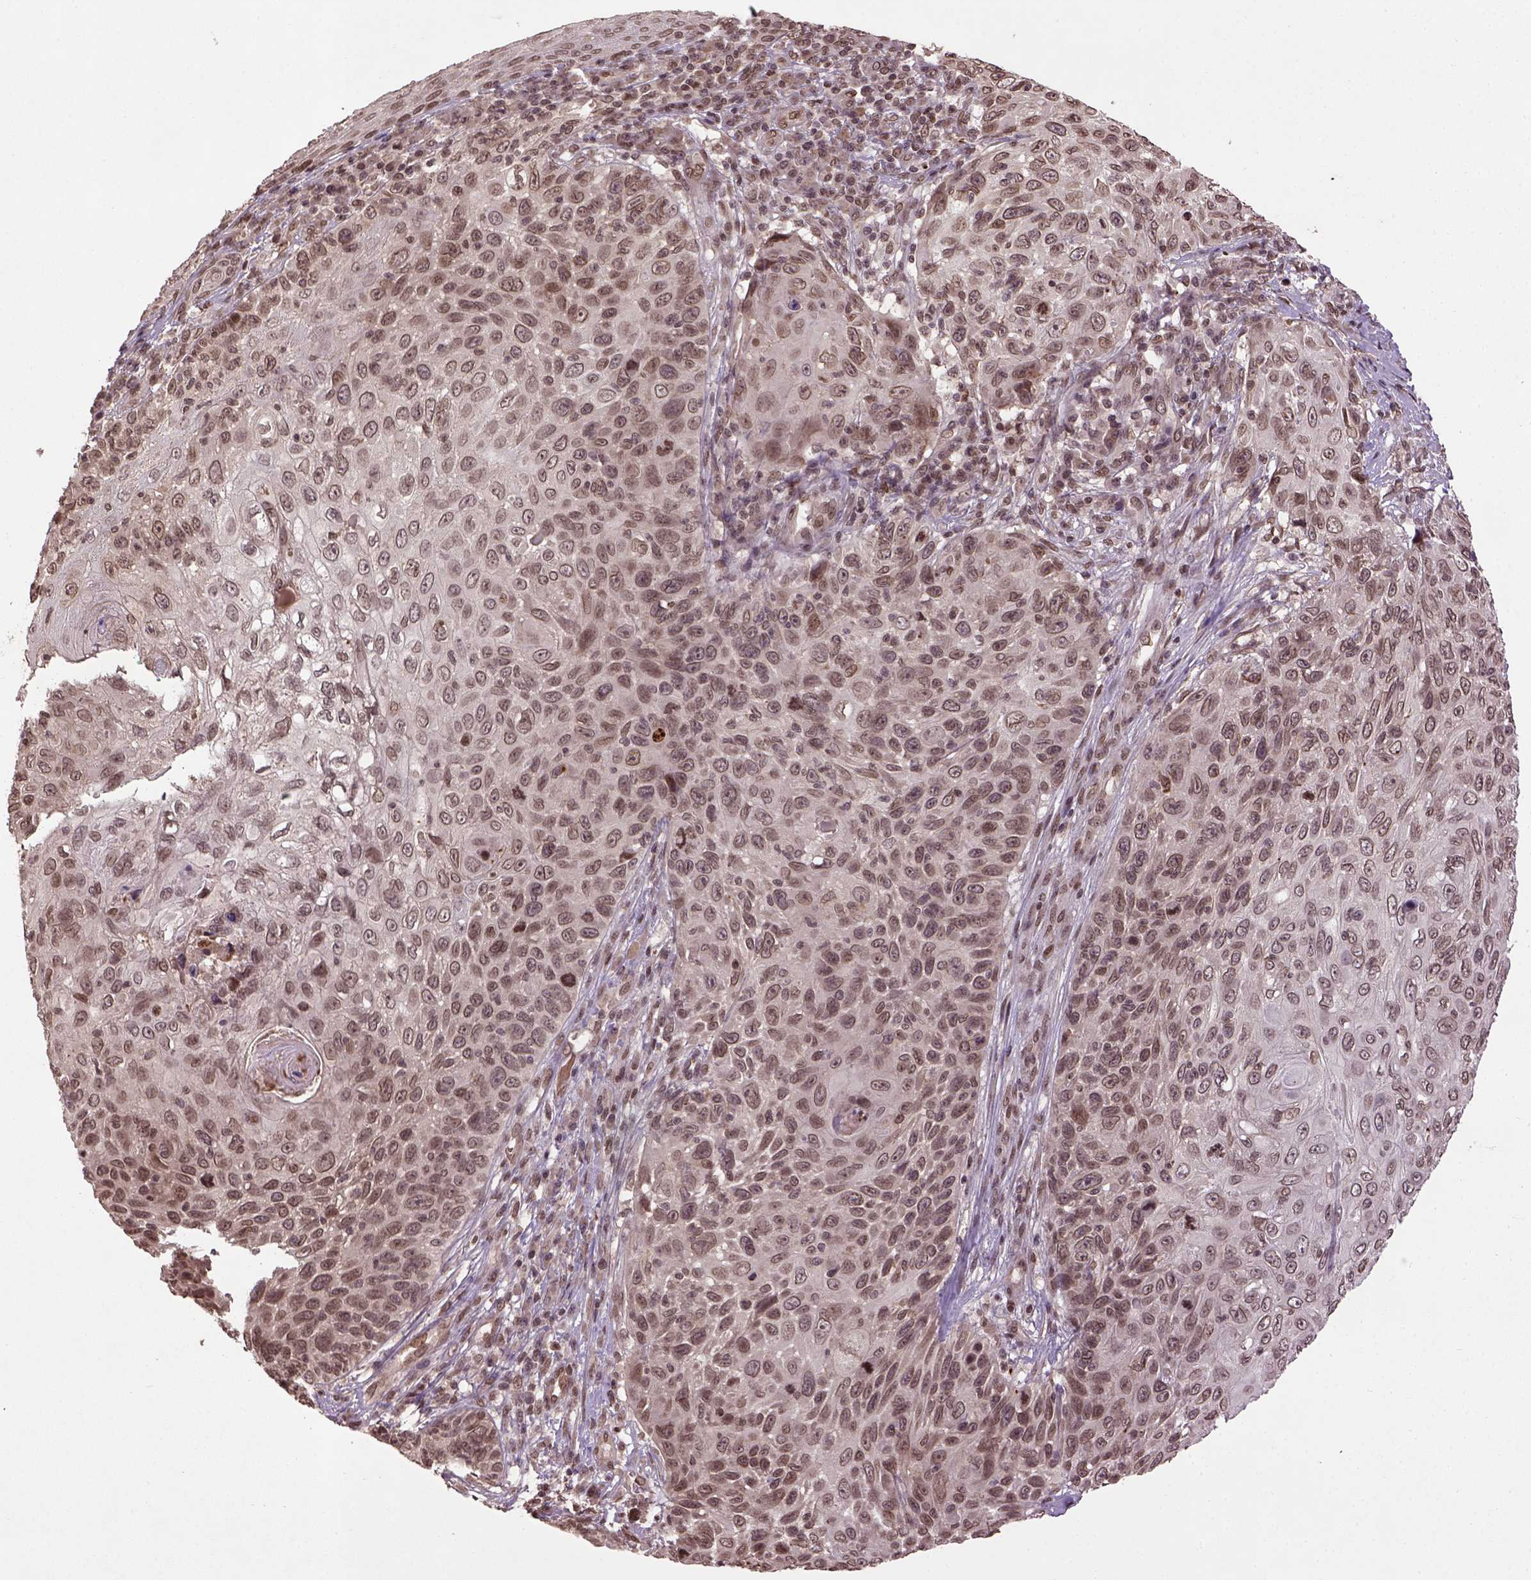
{"staining": {"intensity": "moderate", "quantity": ">75%", "location": "nuclear"}, "tissue": "skin cancer", "cell_type": "Tumor cells", "image_type": "cancer", "snomed": [{"axis": "morphology", "description": "Squamous cell carcinoma, NOS"}, {"axis": "topography", "description": "Skin"}], "caption": "Human skin cancer stained with a brown dye exhibits moderate nuclear positive positivity in approximately >75% of tumor cells.", "gene": "BANF1", "patient": {"sex": "male", "age": 92}}